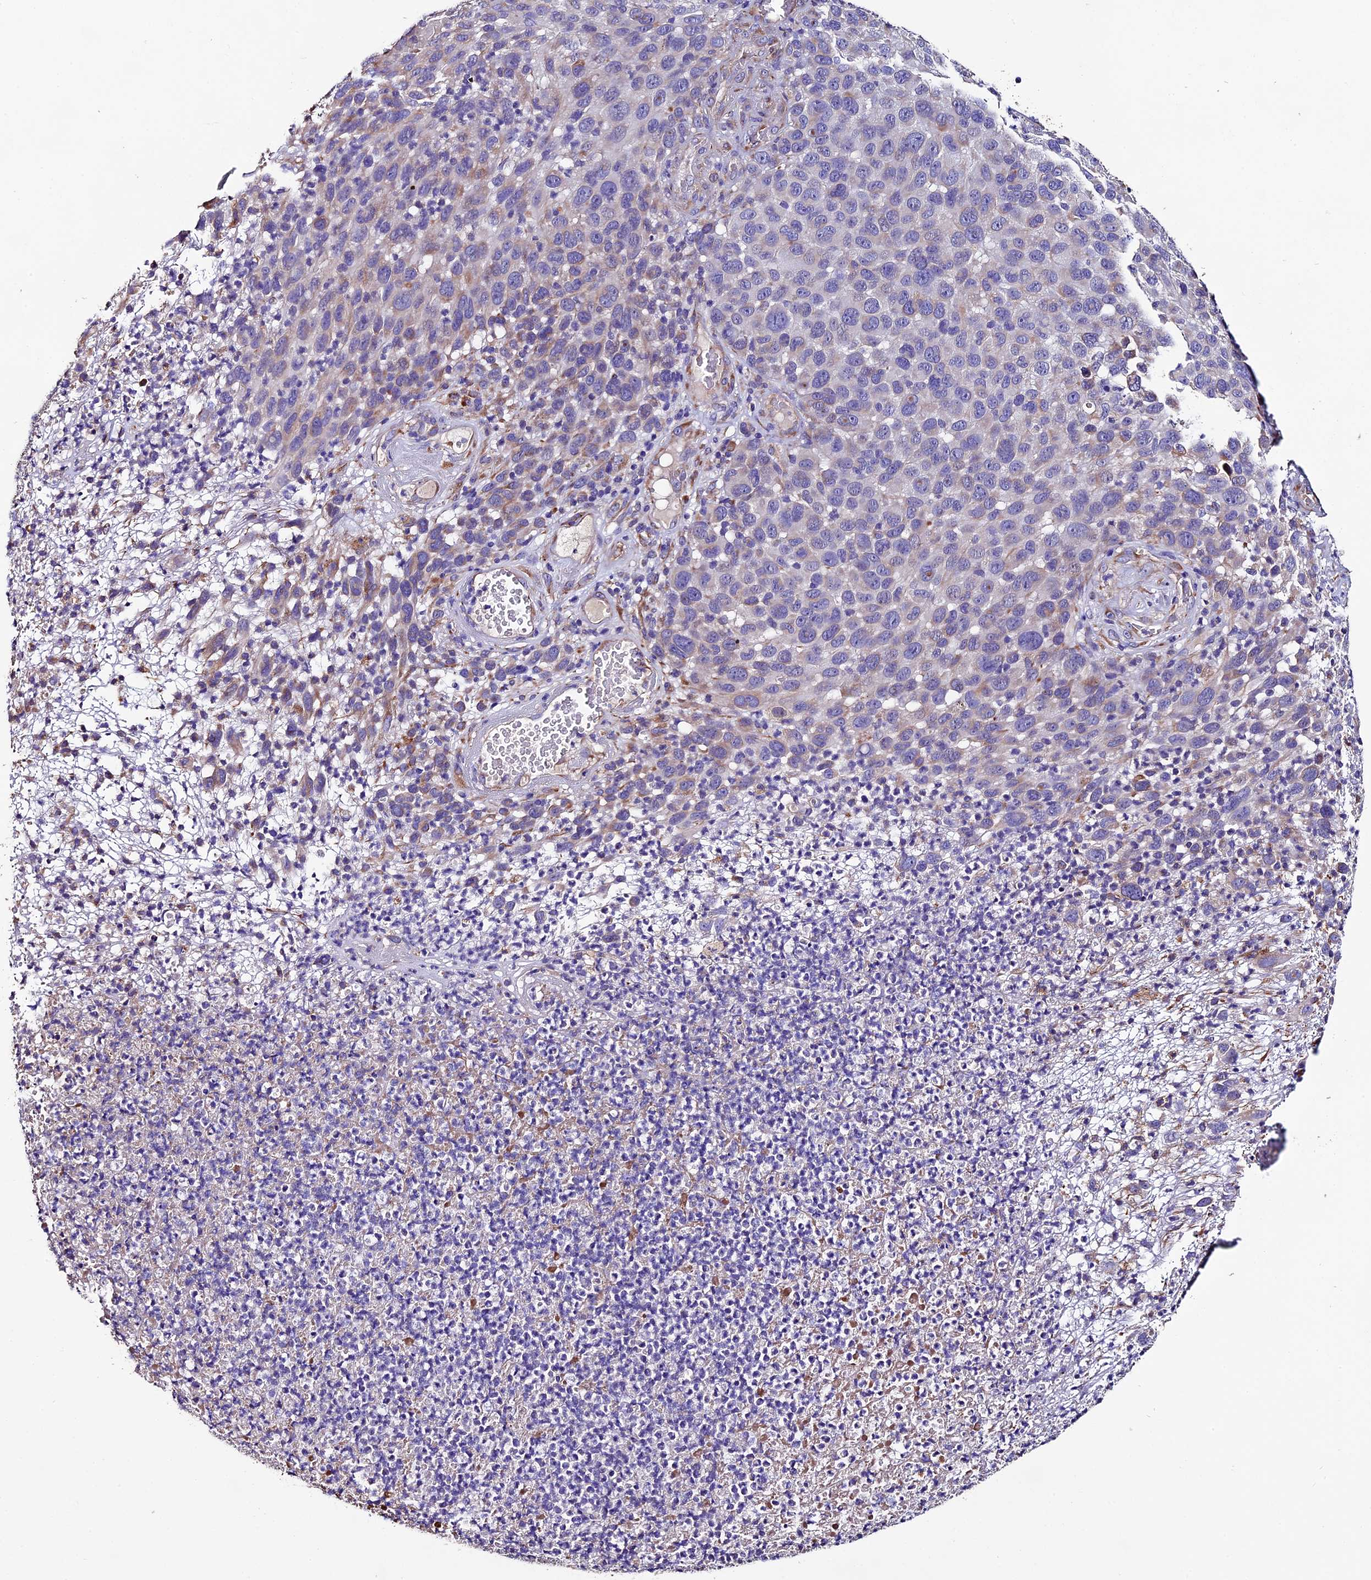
{"staining": {"intensity": "weak", "quantity": "25%-75%", "location": "cytoplasmic/membranous"}, "tissue": "melanoma", "cell_type": "Tumor cells", "image_type": "cancer", "snomed": [{"axis": "morphology", "description": "Malignant melanoma, NOS"}, {"axis": "topography", "description": "Skin"}], "caption": "Melanoma tissue reveals weak cytoplasmic/membranous positivity in about 25%-75% of tumor cells", "gene": "CLN5", "patient": {"sex": "male", "age": 49}}